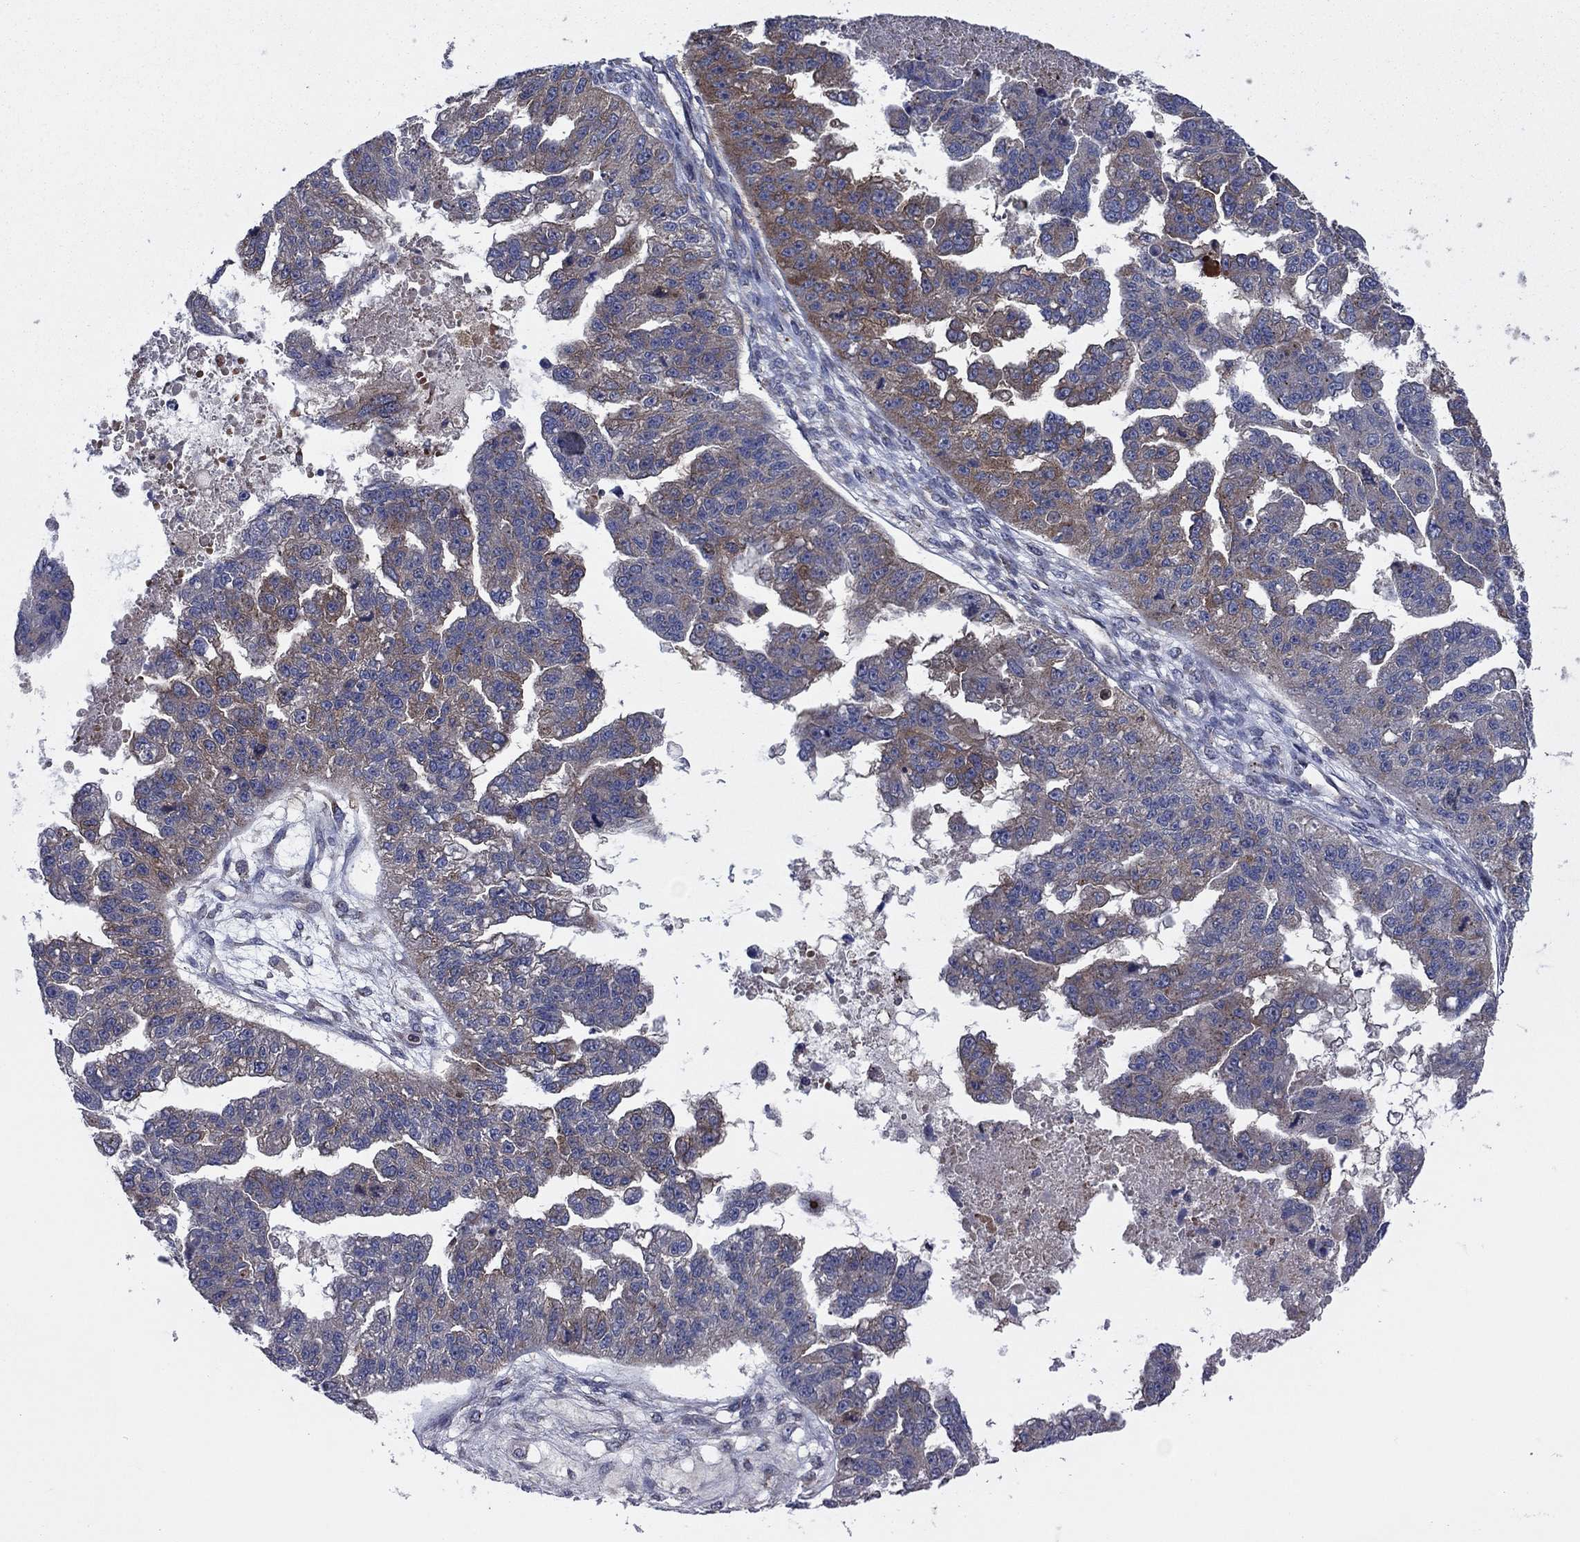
{"staining": {"intensity": "moderate", "quantity": "<25%", "location": "cytoplasmic/membranous"}, "tissue": "ovarian cancer", "cell_type": "Tumor cells", "image_type": "cancer", "snomed": [{"axis": "morphology", "description": "Cystadenocarcinoma, serous, NOS"}, {"axis": "topography", "description": "Ovary"}], "caption": "A high-resolution image shows IHC staining of ovarian serous cystadenocarcinoma, which exhibits moderate cytoplasmic/membranous expression in approximately <25% of tumor cells. The staining was performed using DAB (3,3'-diaminobenzidine) to visualize the protein expression in brown, while the nuclei were stained in blue with hematoxylin (Magnification: 20x).", "gene": "MEA1", "patient": {"sex": "female", "age": 58}}